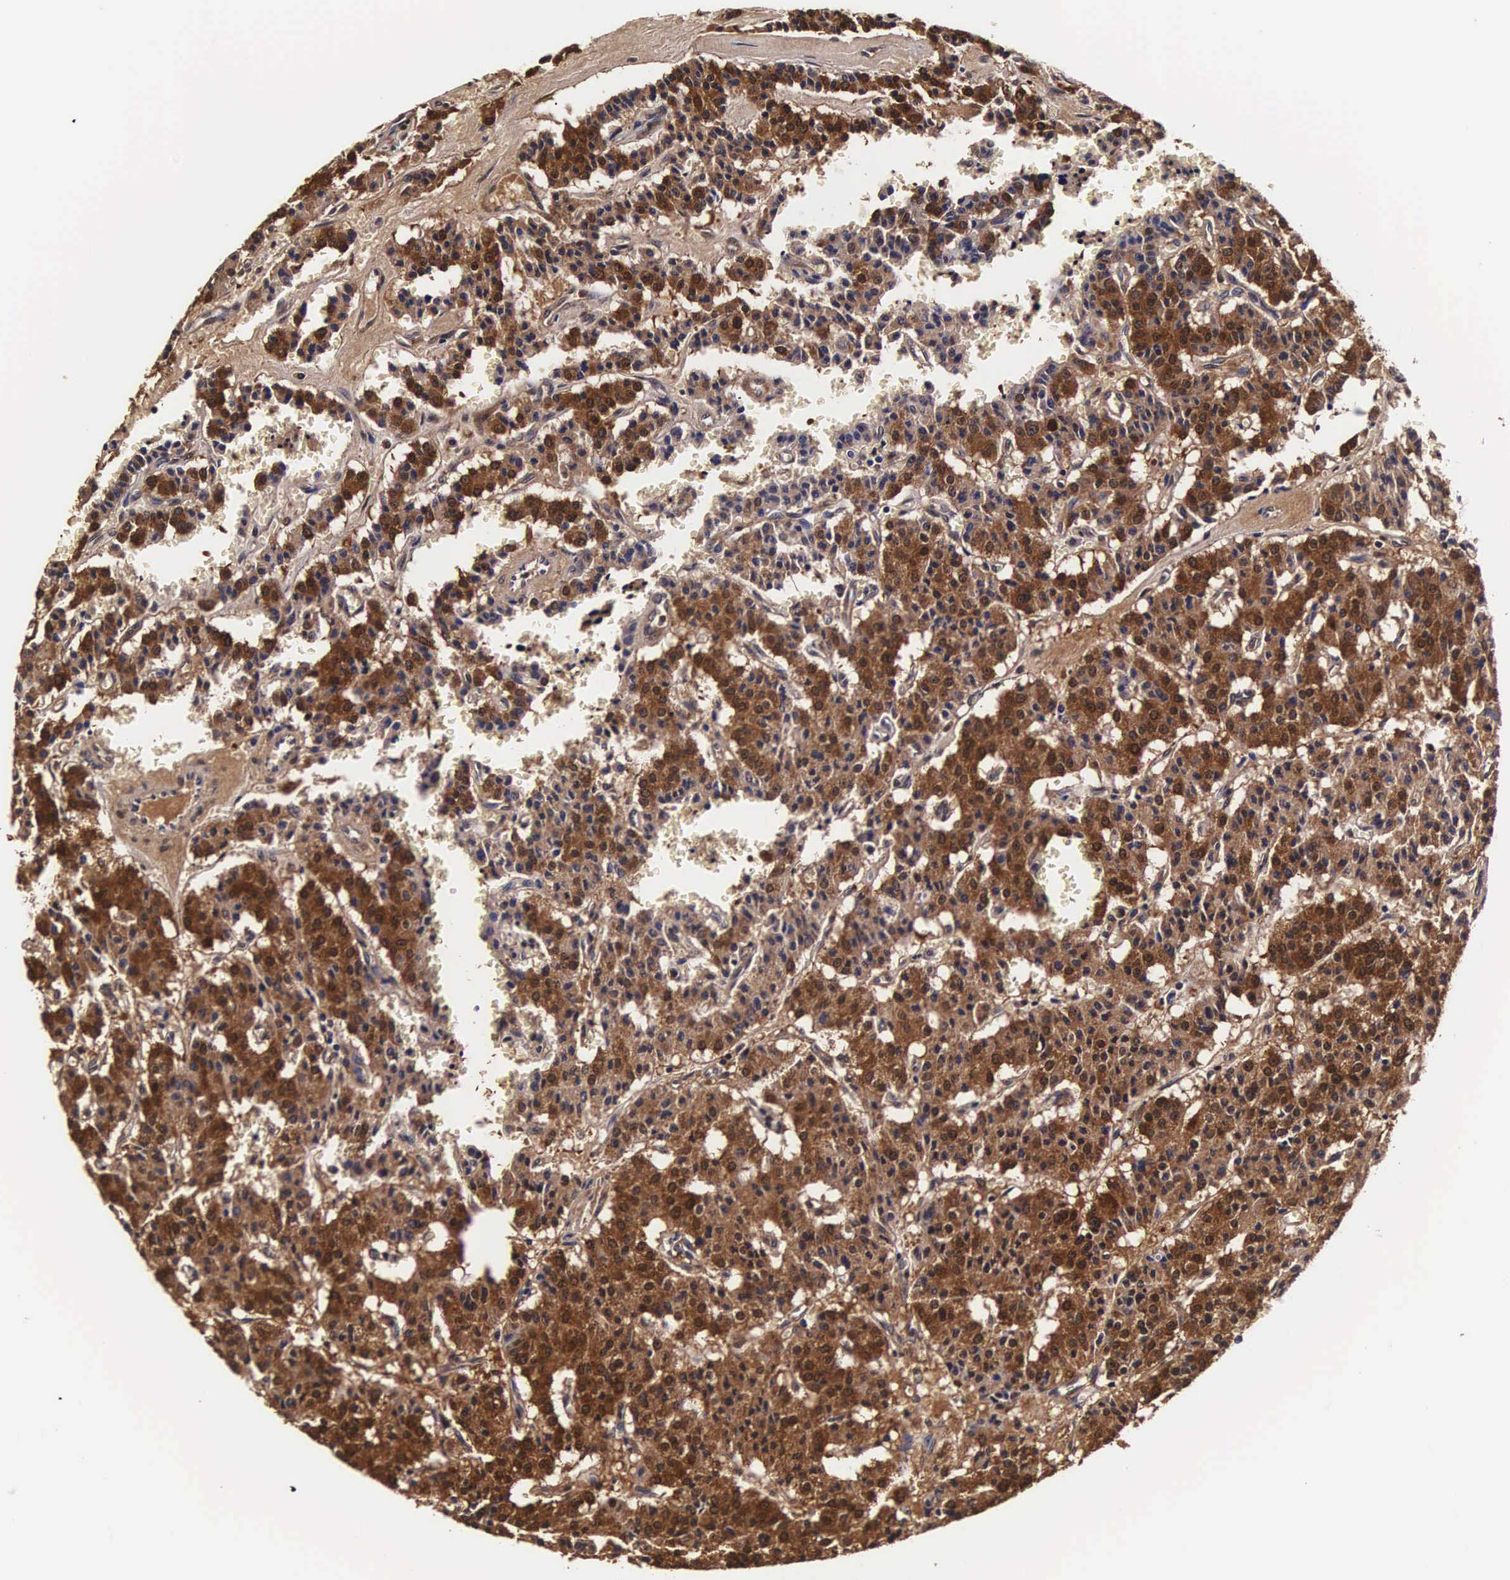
{"staining": {"intensity": "strong", "quantity": ">75%", "location": "cytoplasmic/membranous,nuclear"}, "tissue": "carcinoid", "cell_type": "Tumor cells", "image_type": "cancer", "snomed": [{"axis": "morphology", "description": "Carcinoid, malignant, NOS"}, {"axis": "topography", "description": "Bronchus"}], "caption": "Carcinoid (malignant) stained with a protein marker exhibits strong staining in tumor cells.", "gene": "TECPR2", "patient": {"sex": "male", "age": 55}}